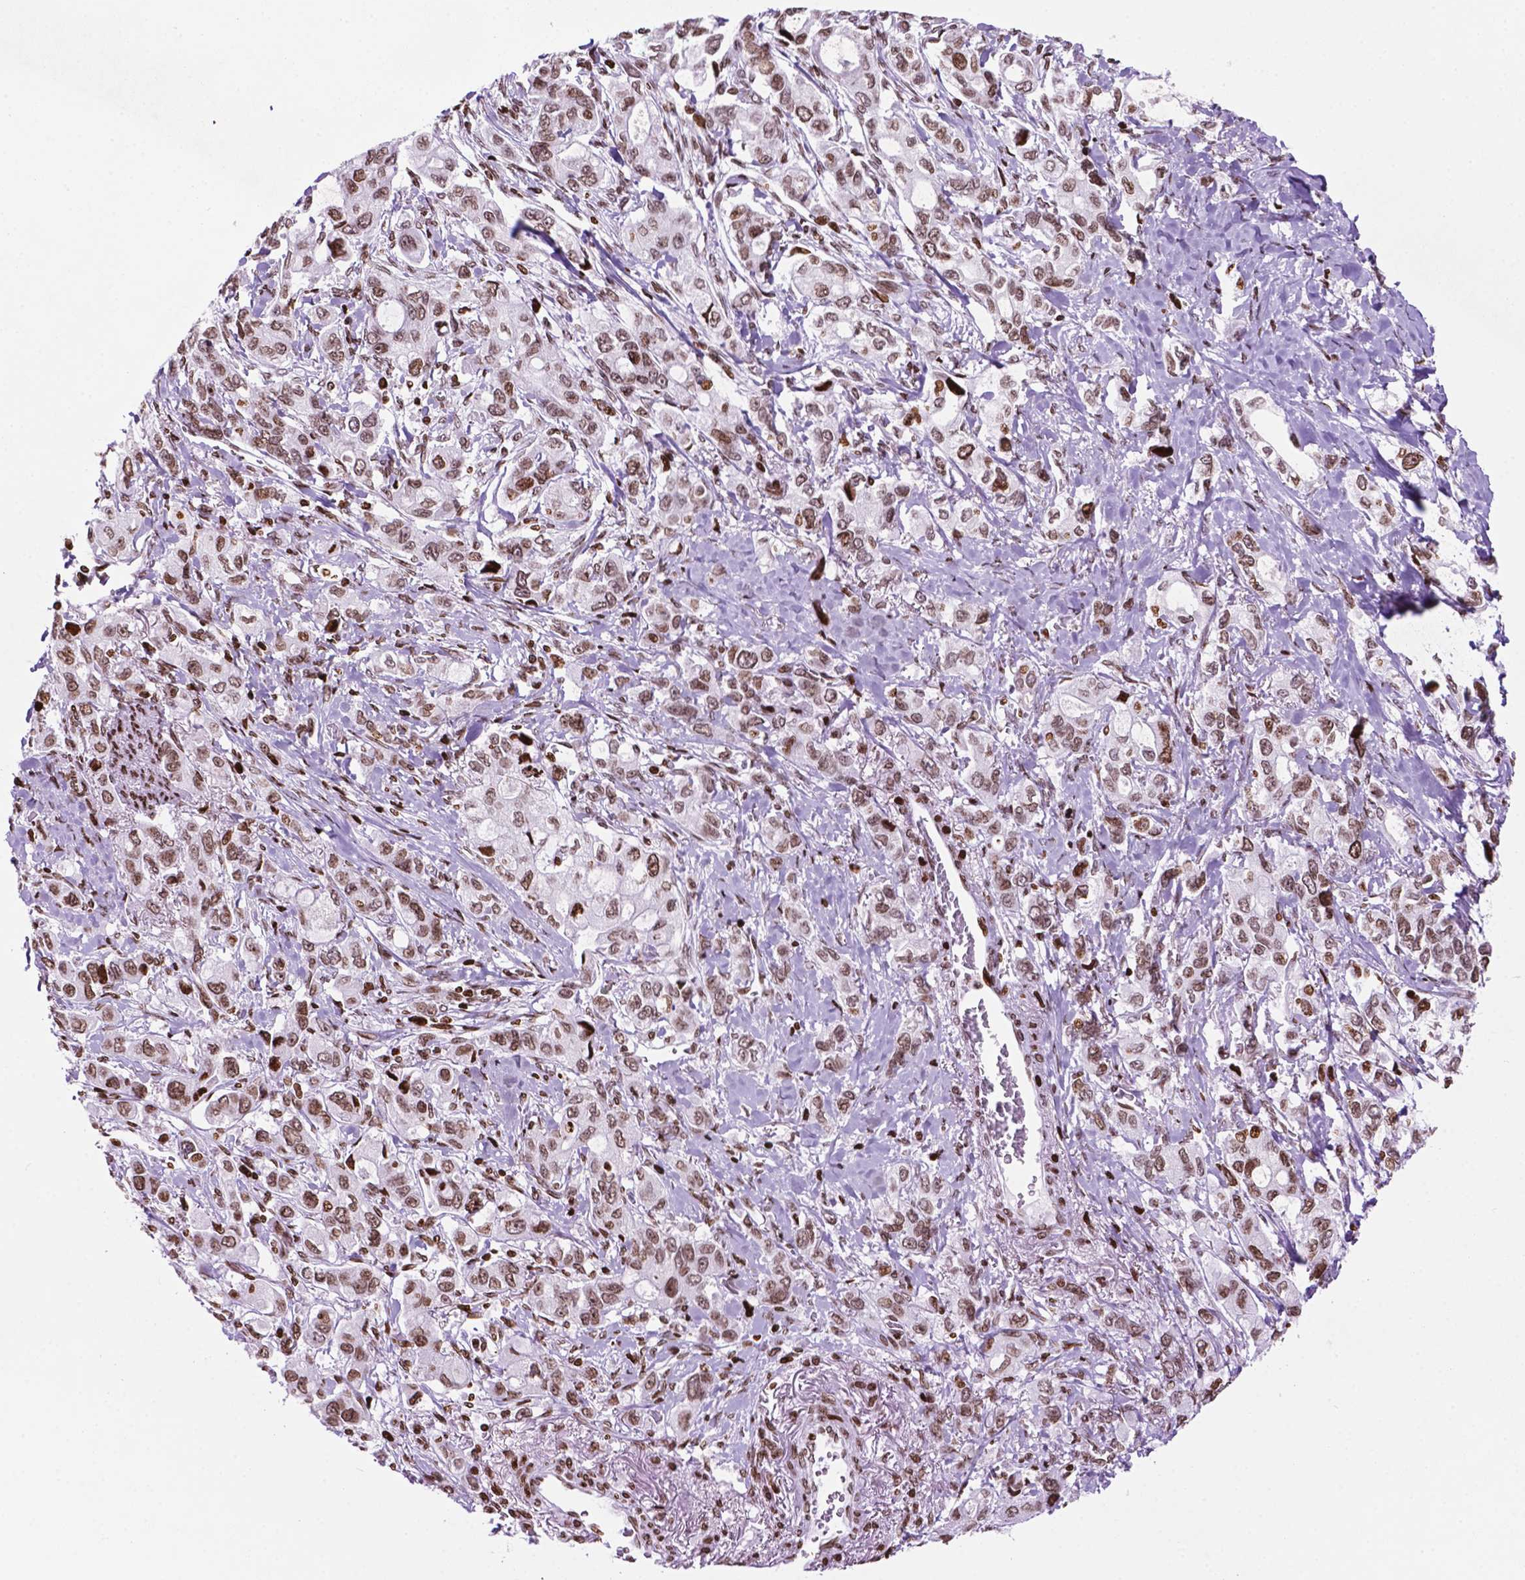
{"staining": {"intensity": "moderate", "quantity": ">75%", "location": "nuclear"}, "tissue": "stomach cancer", "cell_type": "Tumor cells", "image_type": "cancer", "snomed": [{"axis": "morphology", "description": "Adenocarcinoma, NOS"}, {"axis": "topography", "description": "Stomach"}], "caption": "Immunohistochemical staining of human adenocarcinoma (stomach) reveals medium levels of moderate nuclear protein expression in about >75% of tumor cells.", "gene": "TMEM250", "patient": {"sex": "male", "age": 63}}